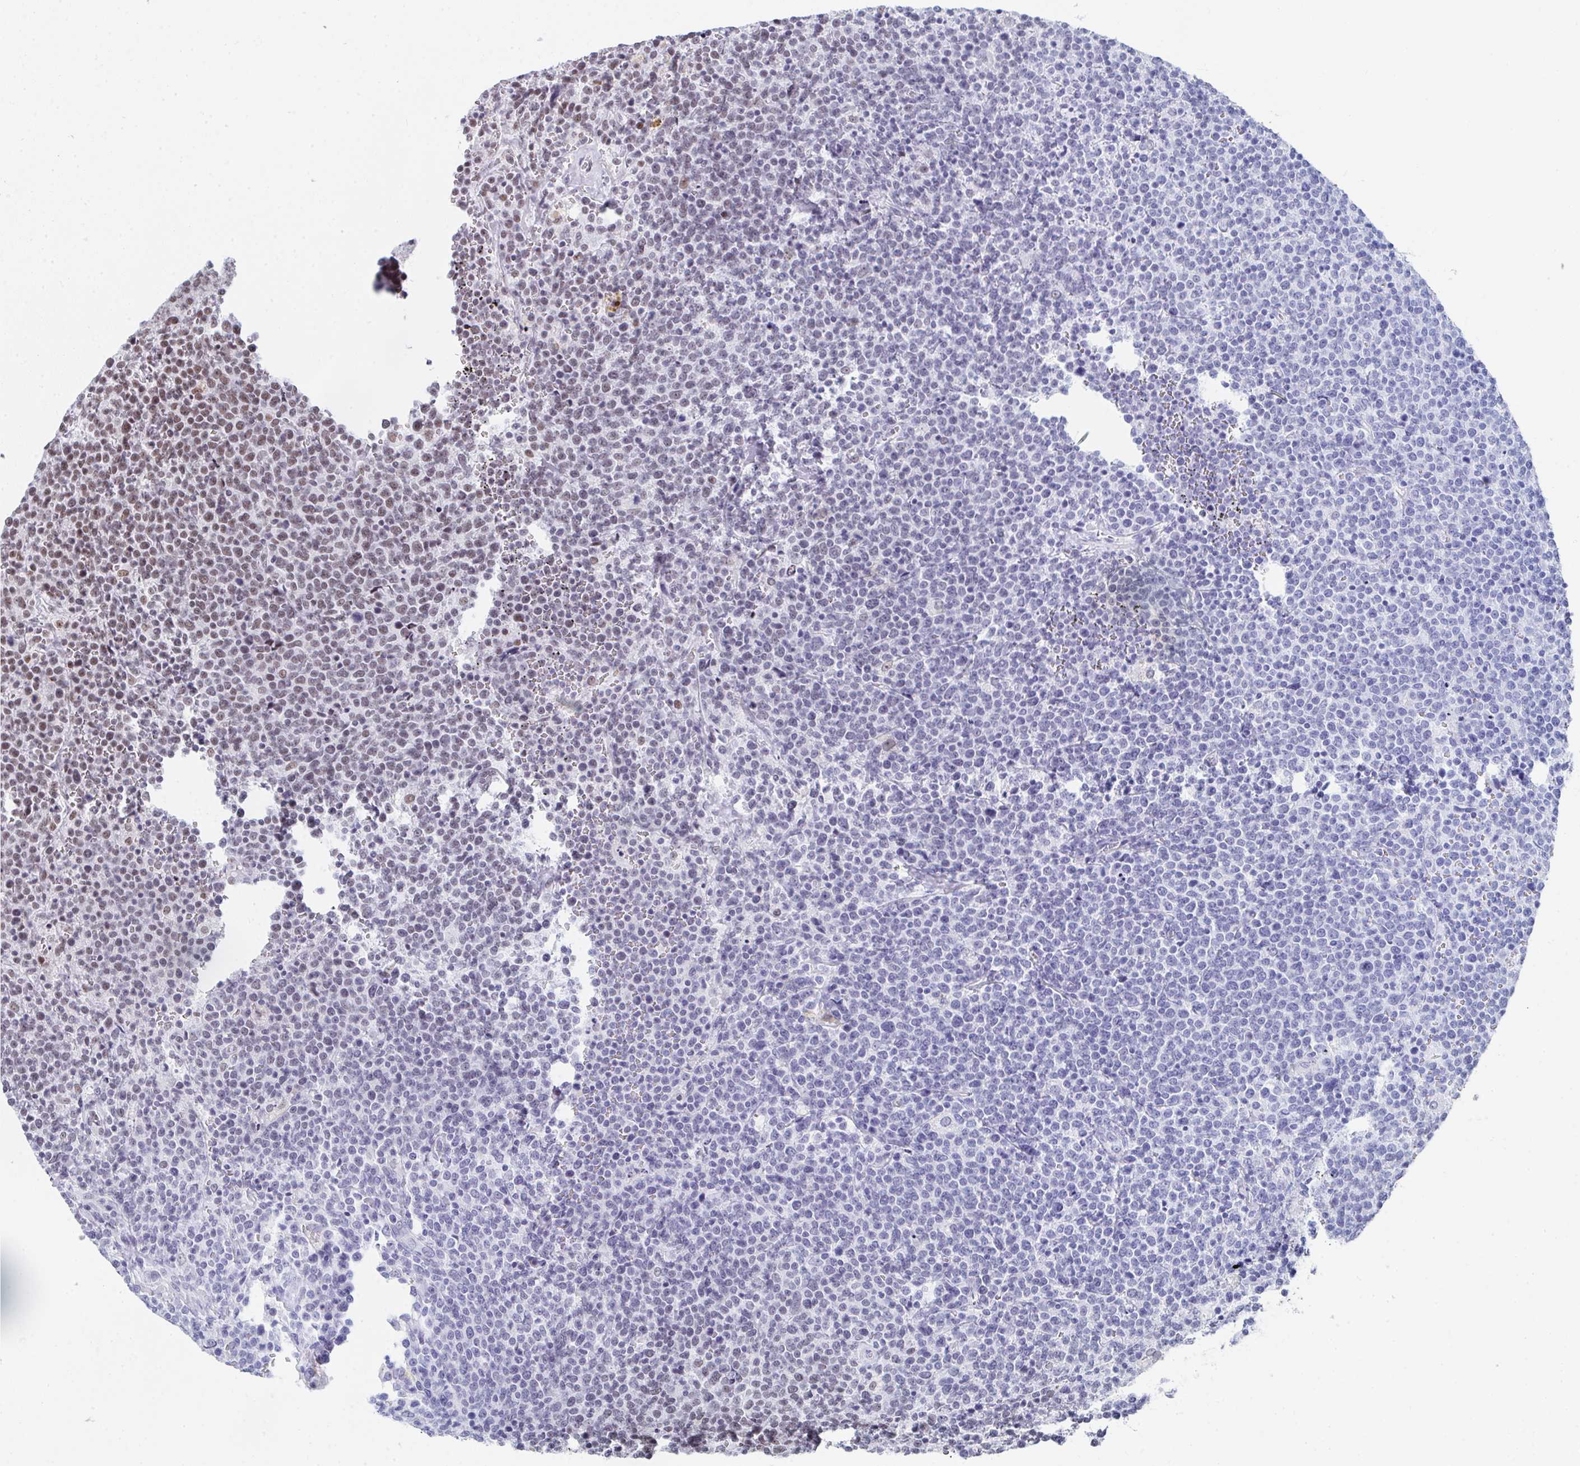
{"staining": {"intensity": "moderate", "quantity": "<25%", "location": "nuclear"}, "tissue": "lymphoma", "cell_type": "Tumor cells", "image_type": "cancer", "snomed": [{"axis": "morphology", "description": "Malignant lymphoma, non-Hodgkin's type, High grade"}, {"axis": "topography", "description": "Lymph node"}], "caption": "Human malignant lymphoma, non-Hodgkin's type (high-grade) stained for a protein (brown) shows moderate nuclear positive expression in about <25% of tumor cells.", "gene": "SNRNP70", "patient": {"sex": "male", "age": 61}}